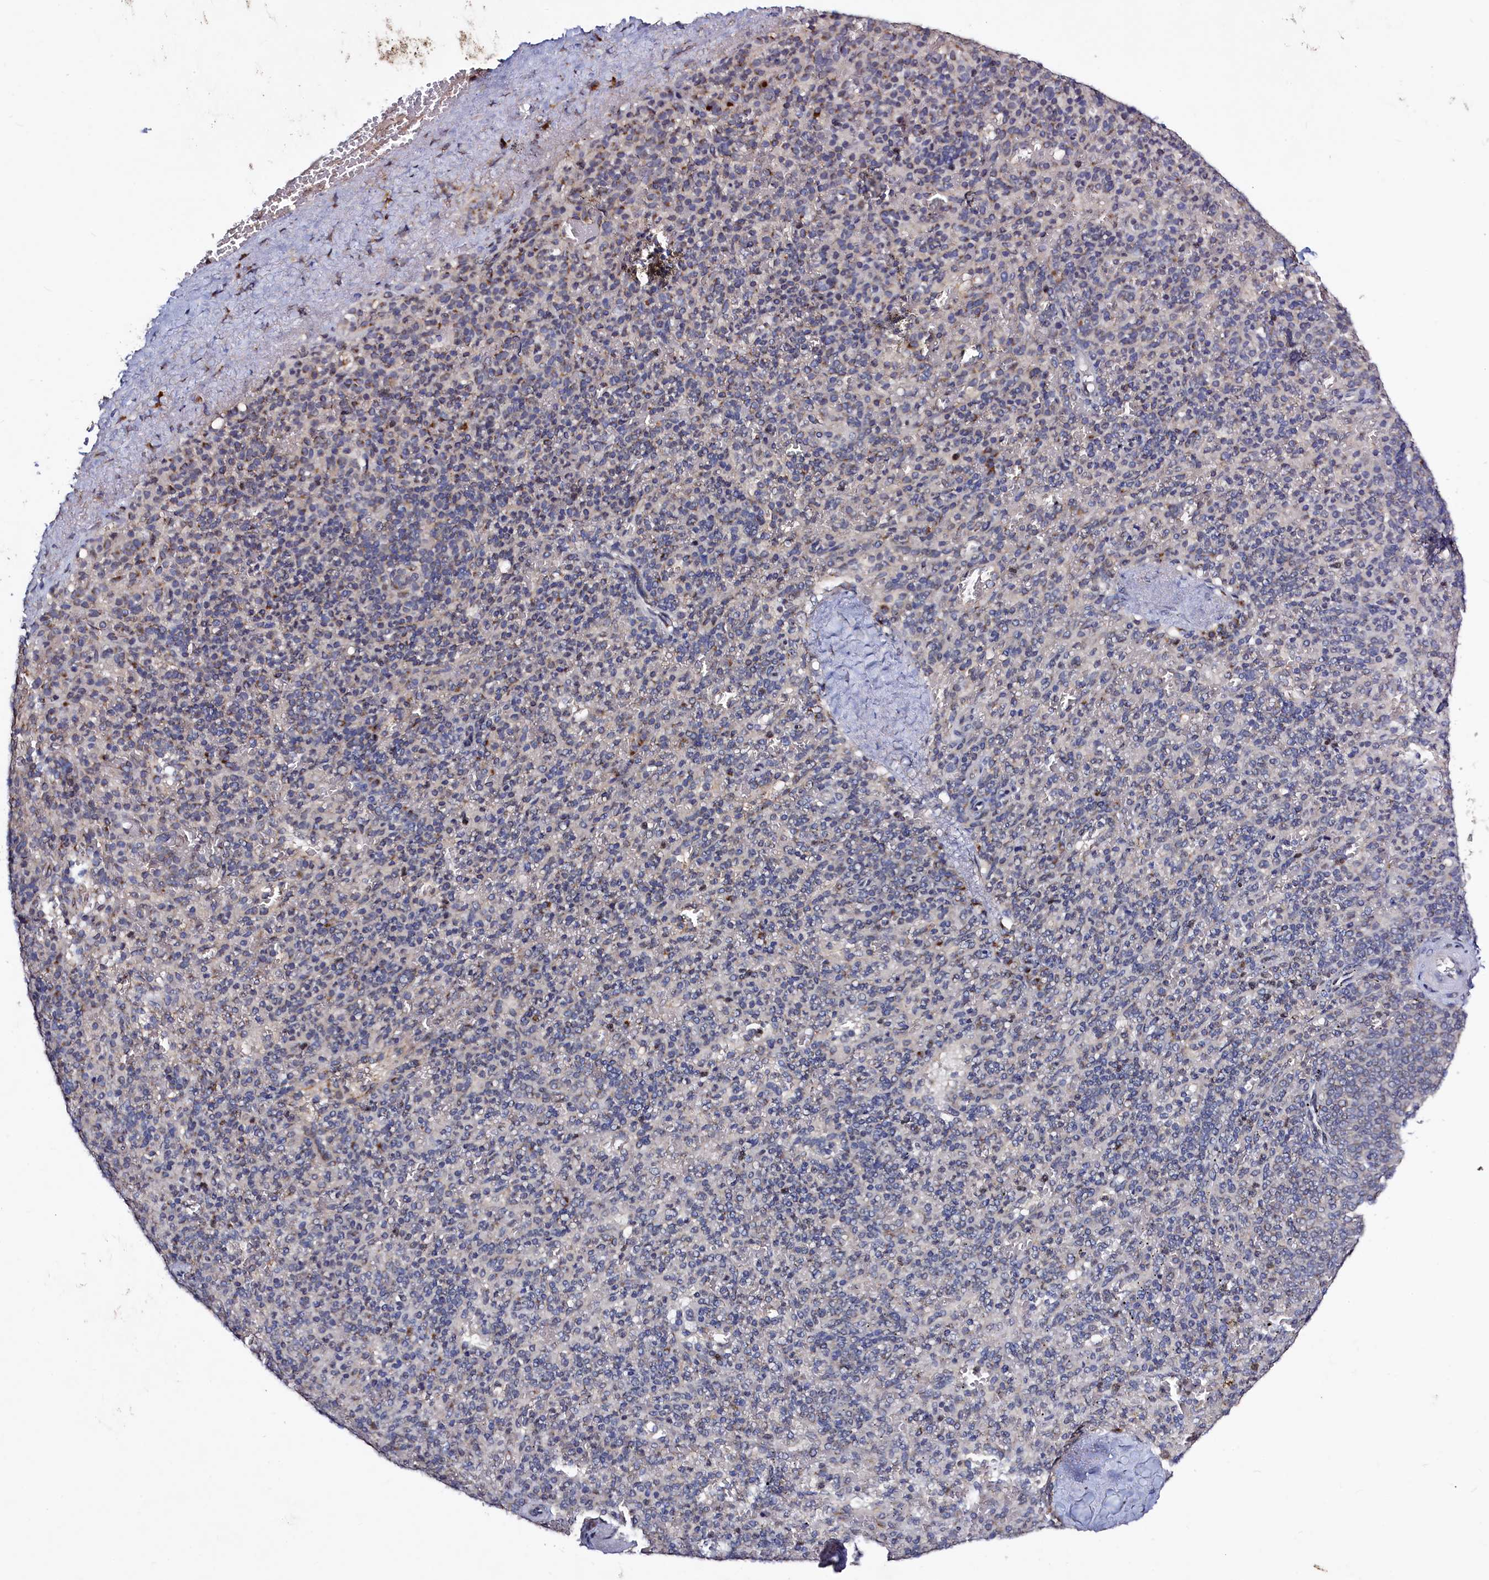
{"staining": {"intensity": "negative", "quantity": "none", "location": "none"}, "tissue": "spleen", "cell_type": "Cells in red pulp", "image_type": "normal", "snomed": [{"axis": "morphology", "description": "Normal tissue, NOS"}, {"axis": "topography", "description": "Spleen"}], "caption": "DAB immunohistochemical staining of benign human spleen shows no significant positivity in cells in red pulp.", "gene": "SEC24C", "patient": {"sex": "male", "age": 82}}